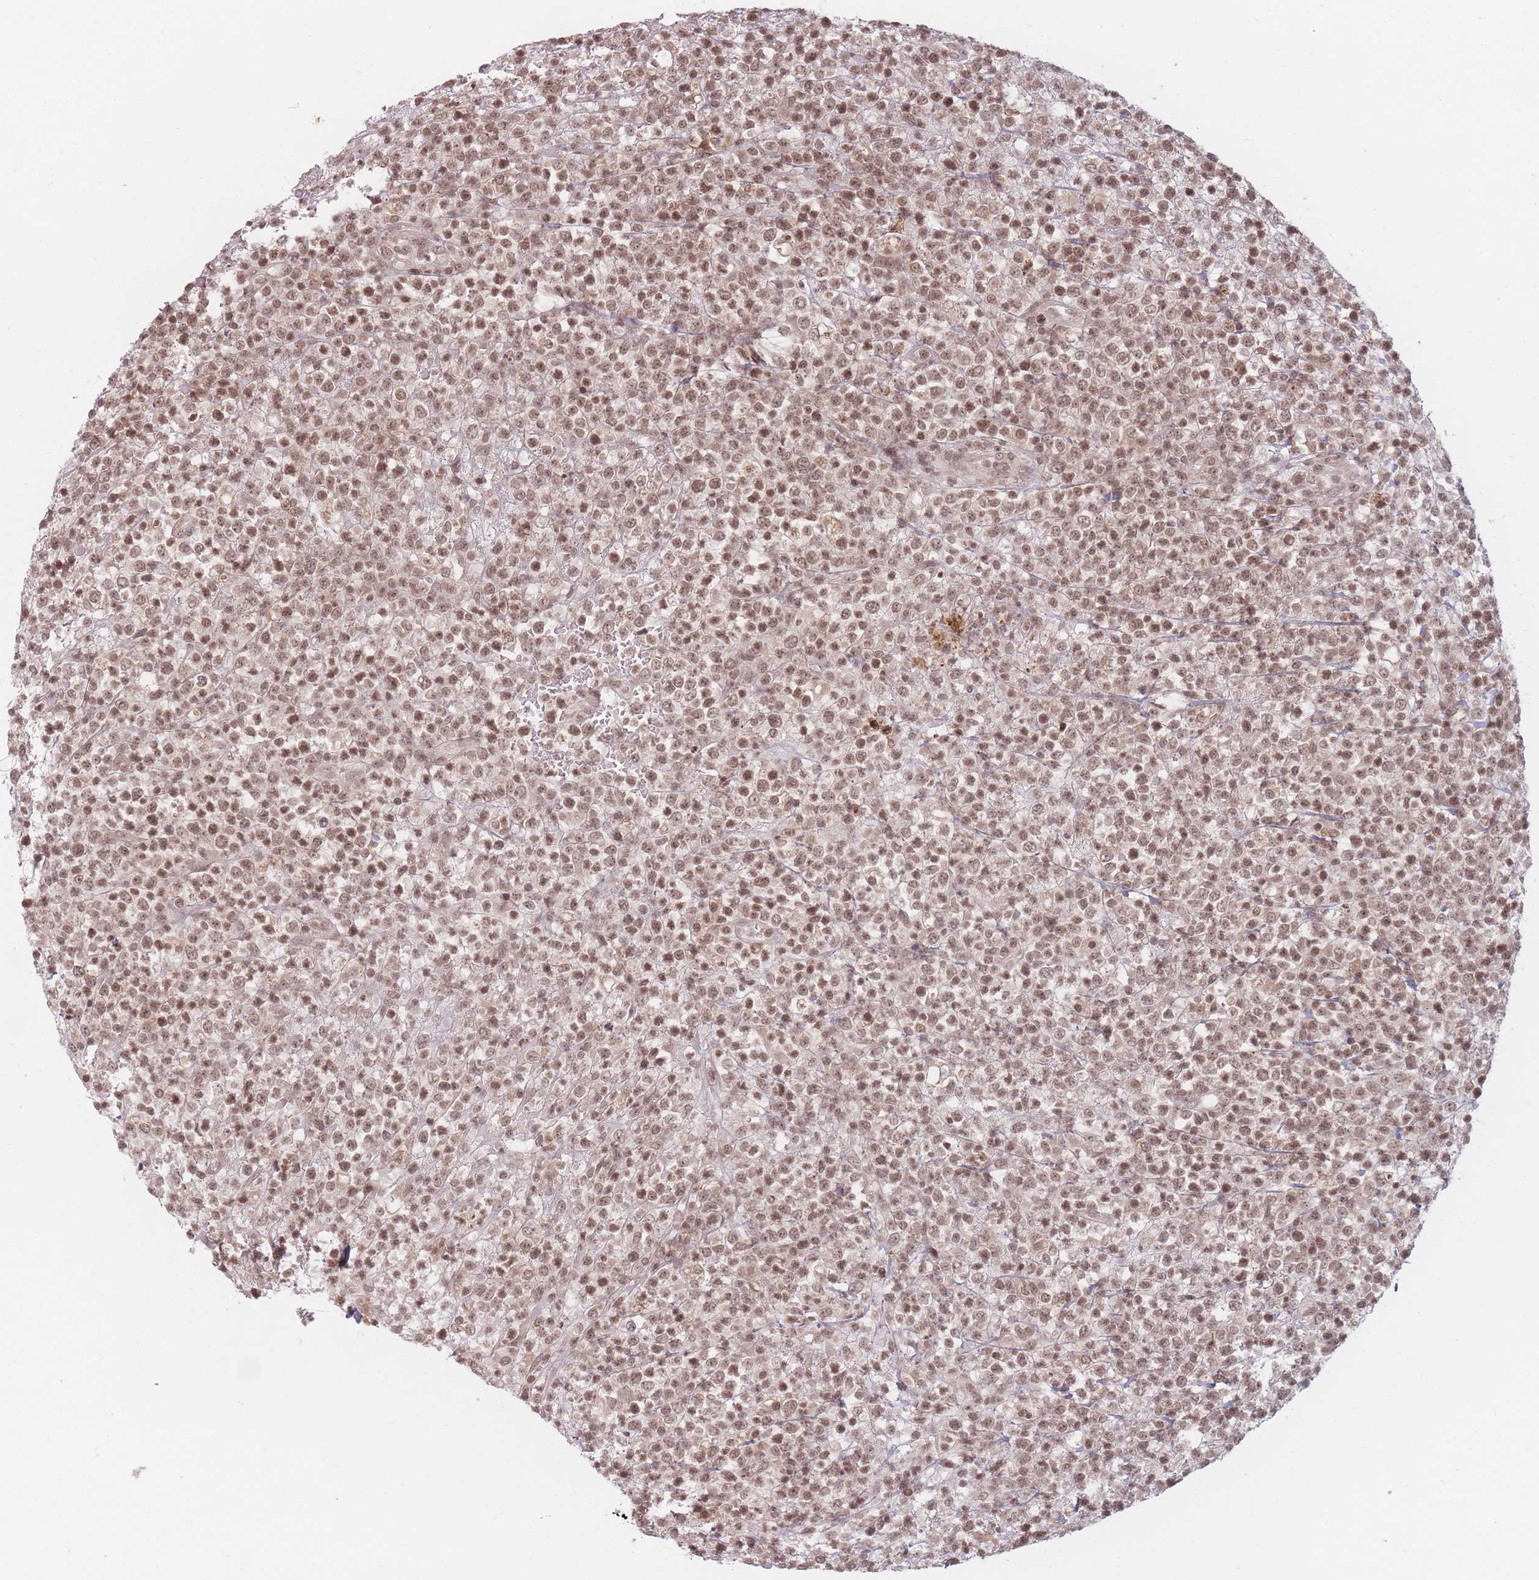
{"staining": {"intensity": "moderate", "quantity": ">75%", "location": "nuclear"}, "tissue": "lymphoma", "cell_type": "Tumor cells", "image_type": "cancer", "snomed": [{"axis": "morphology", "description": "Malignant lymphoma, non-Hodgkin's type, High grade"}, {"axis": "topography", "description": "Colon"}], "caption": "Protein staining reveals moderate nuclear expression in about >75% of tumor cells in malignant lymphoma, non-Hodgkin's type (high-grade).", "gene": "SPATA45", "patient": {"sex": "female", "age": 53}}